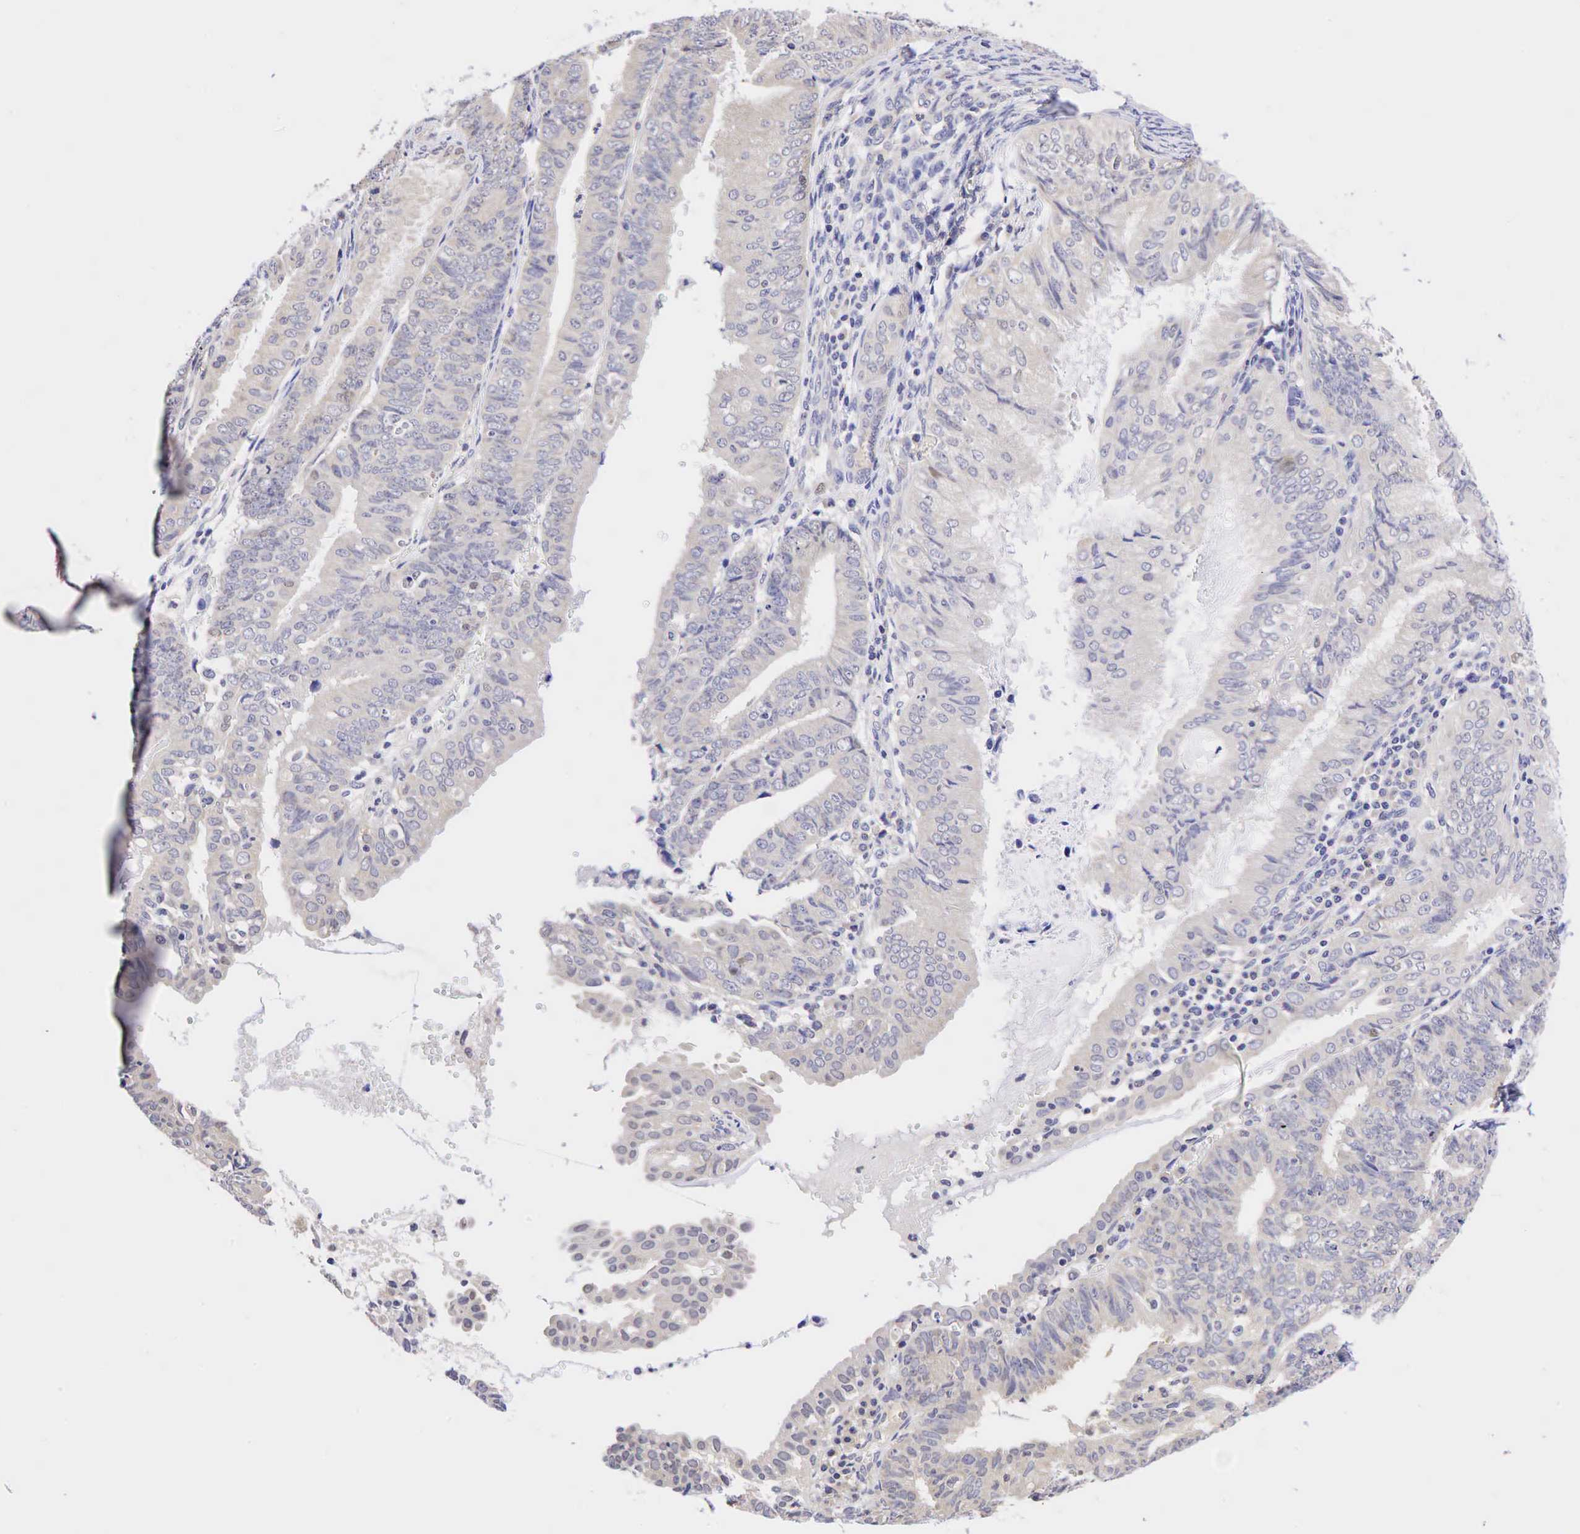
{"staining": {"intensity": "weak", "quantity": "<25%", "location": "nuclear"}, "tissue": "endometrial cancer", "cell_type": "Tumor cells", "image_type": "cancer", "snomed": [{"axis": "morphology", "description": "Adenocarcinoma, NOS"}, {"axis": "topography", "description": "Endometrium"}], "caption": "Immunohistochemistry of human endometrial adenocarcinoma reveals no positivity in tumor cells.", "gene": "CCND1", "patient": {"sex": "female", "age": 66}}